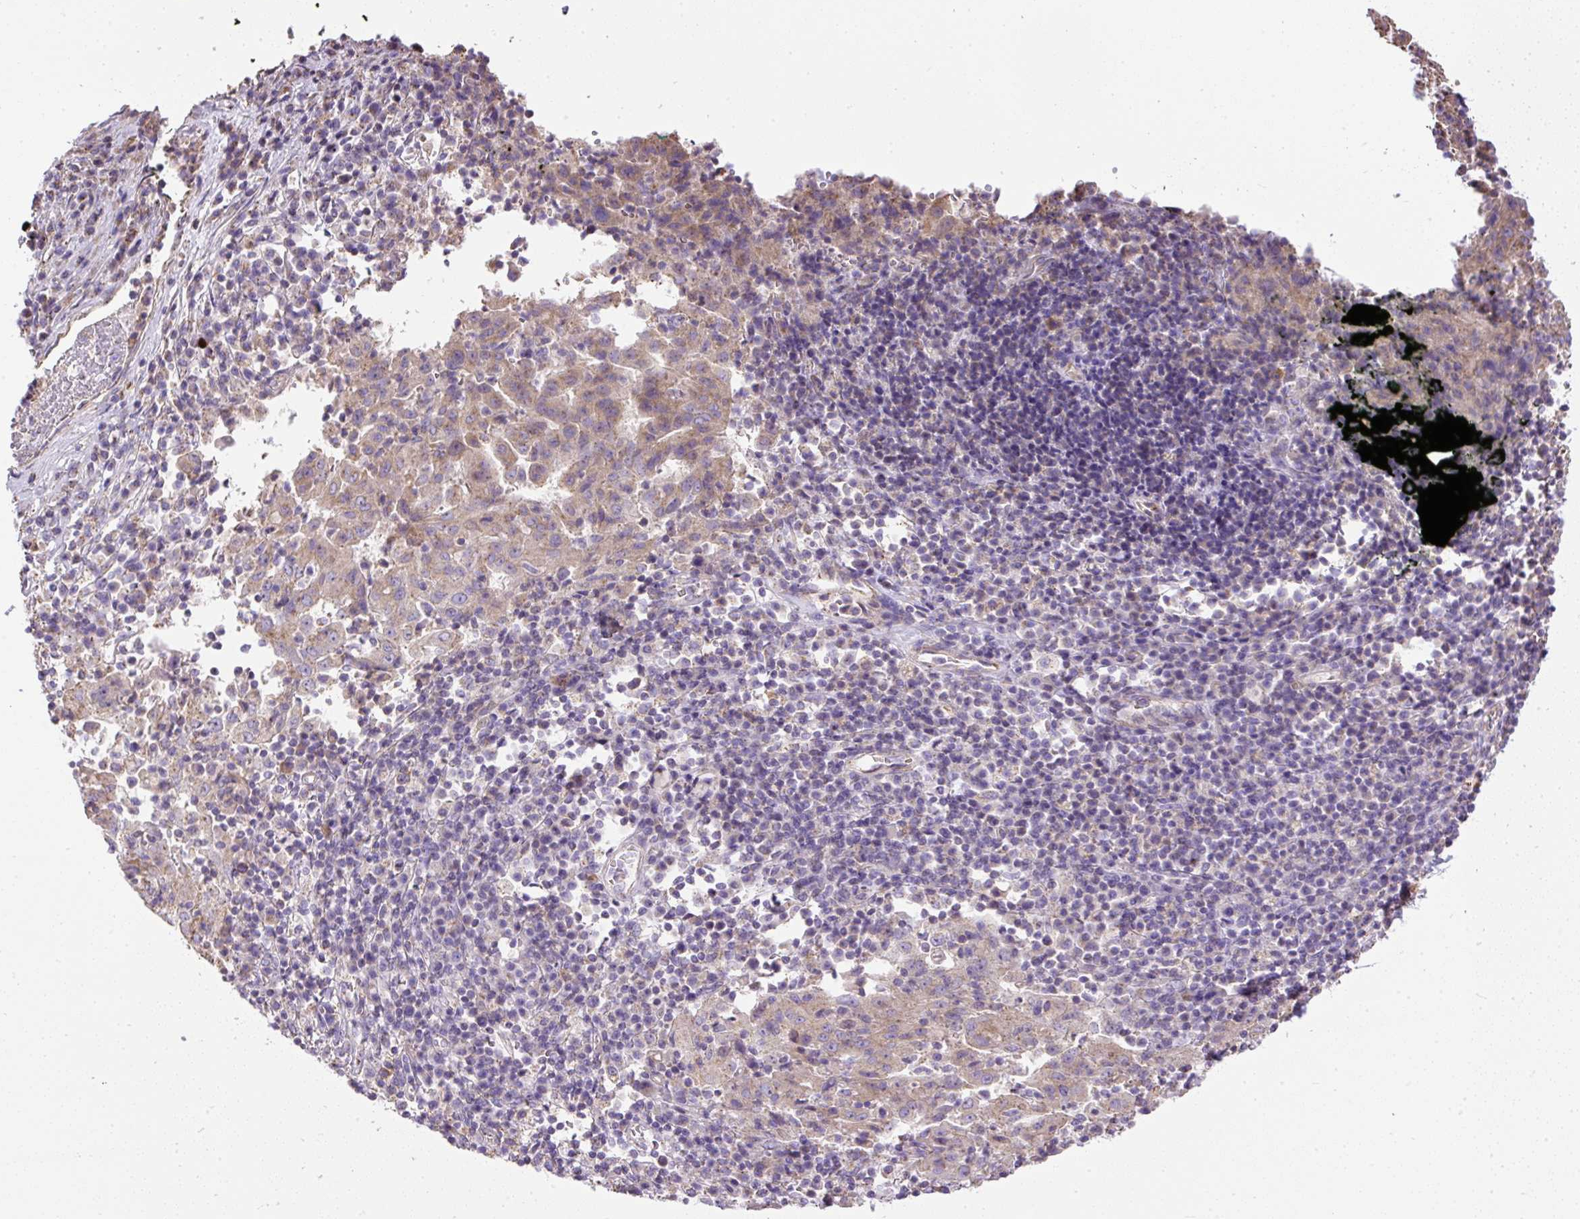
{"staining": {"intensity": "weak", "quantity": ">75%", "location": "cytoplasmic/membranous"}, "tissue": "pancreatic cancer", "cell_type": "Tumor cells", "image_type": "cancer", "snomed": [{"axis": "morphology", "description": "Adenocarcinoma, NOS"}, {"axis": "topography", "description": "Pancreas"}], "caption": "Protein staining shows weak cytoplasmic/membranous positivity in about >75% of tumor cells in adenocarcinoma (pancreatic). (brown staining indicates protein expression, while blue staining denotes nuclei).", "gene": "CFAP47", "patient": {"sex": "male", "age": 63}}